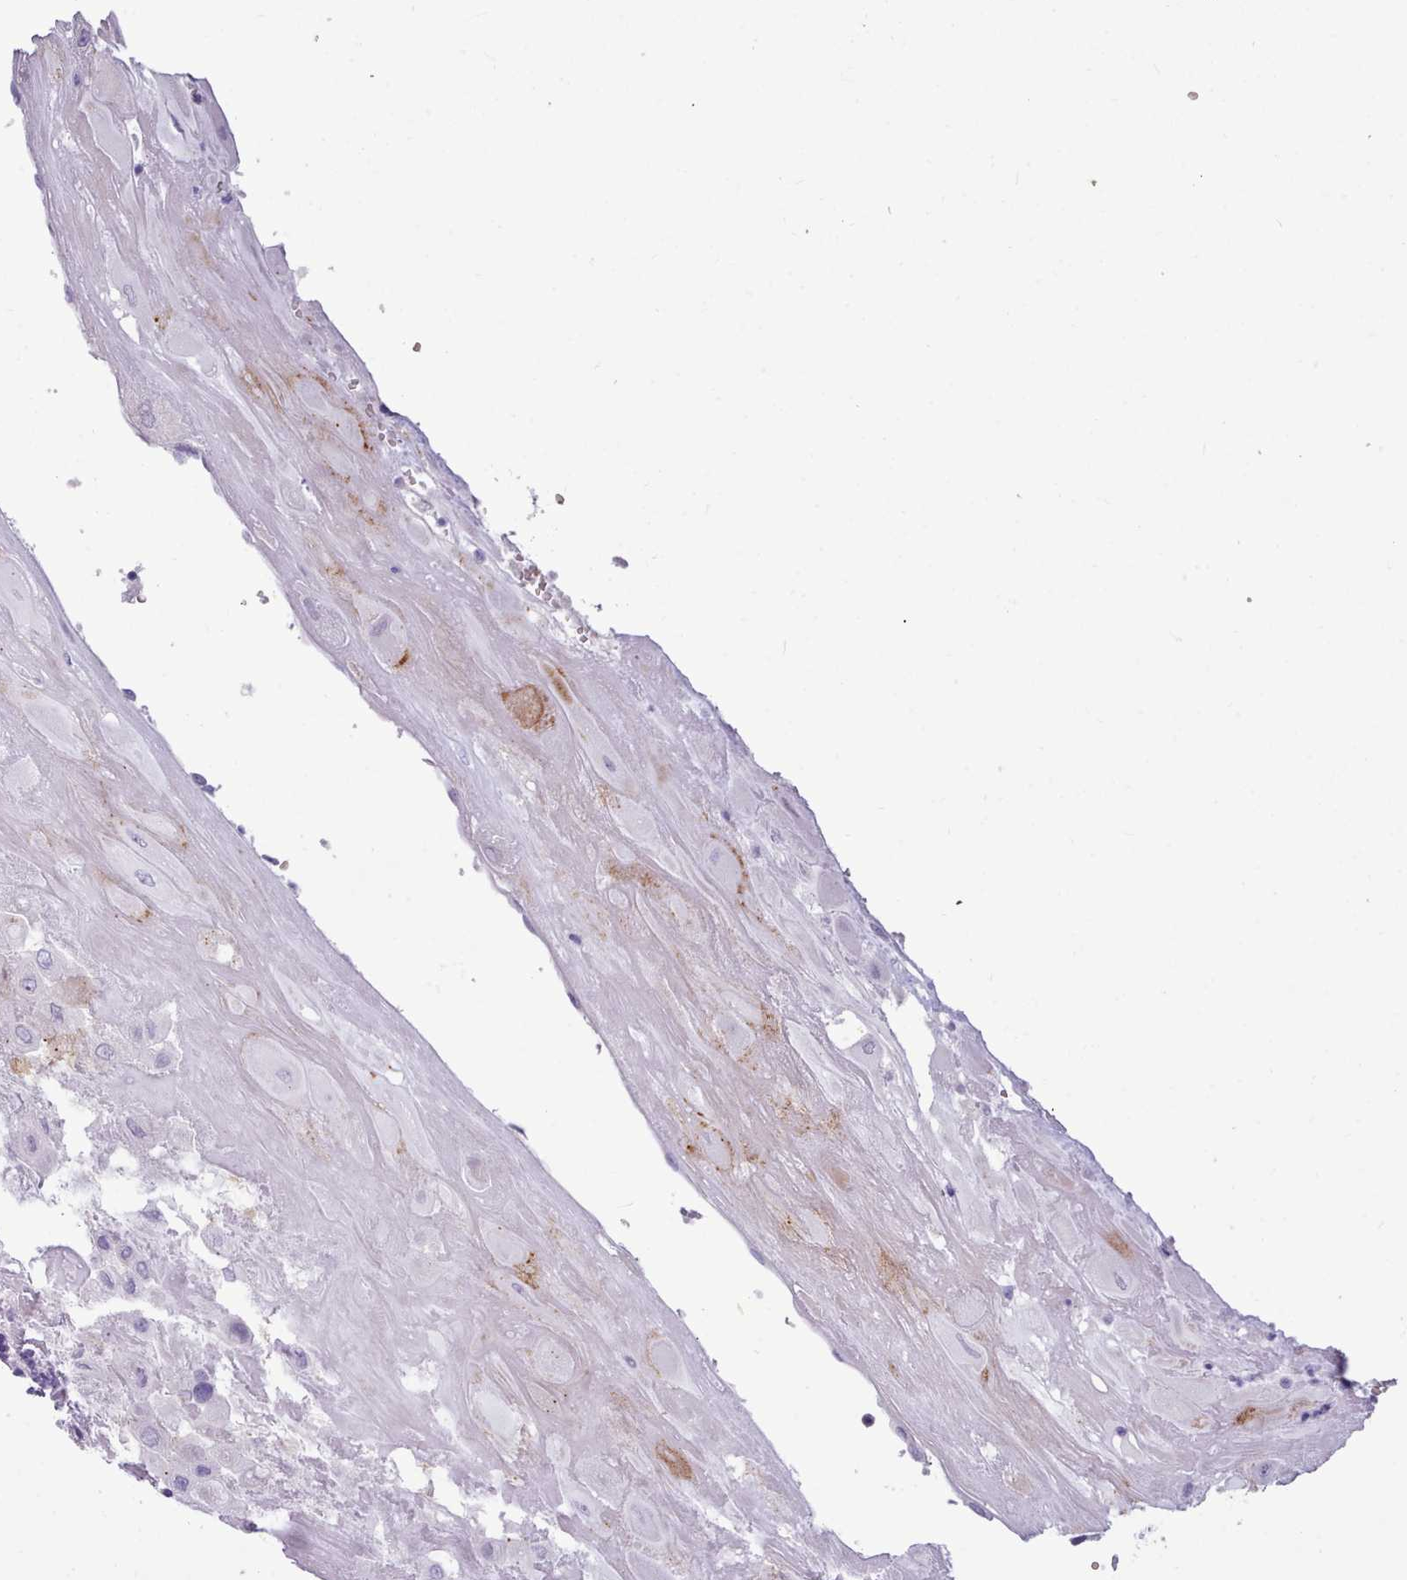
{"staining": {"intensity": "moderate", "quantity": "<25%", "location": "cytoplasmic/membranous"}, "tissue": "placenta", "cell_type": "Decidual cells", "image_type": "normal", "snomed": [{"axis": "morphology", "description": "Normal tissue, NOS"}, {"axis": "topography", "description": "Placenta"}], "caption": "Benign placenta demonstrates moderate cytoplasmic/membranous expression in about <25% of decidual cells, visualized by immunohistochemistry.", "gene": "NKX1", "patient": {"sex": "female", "age": 32}}